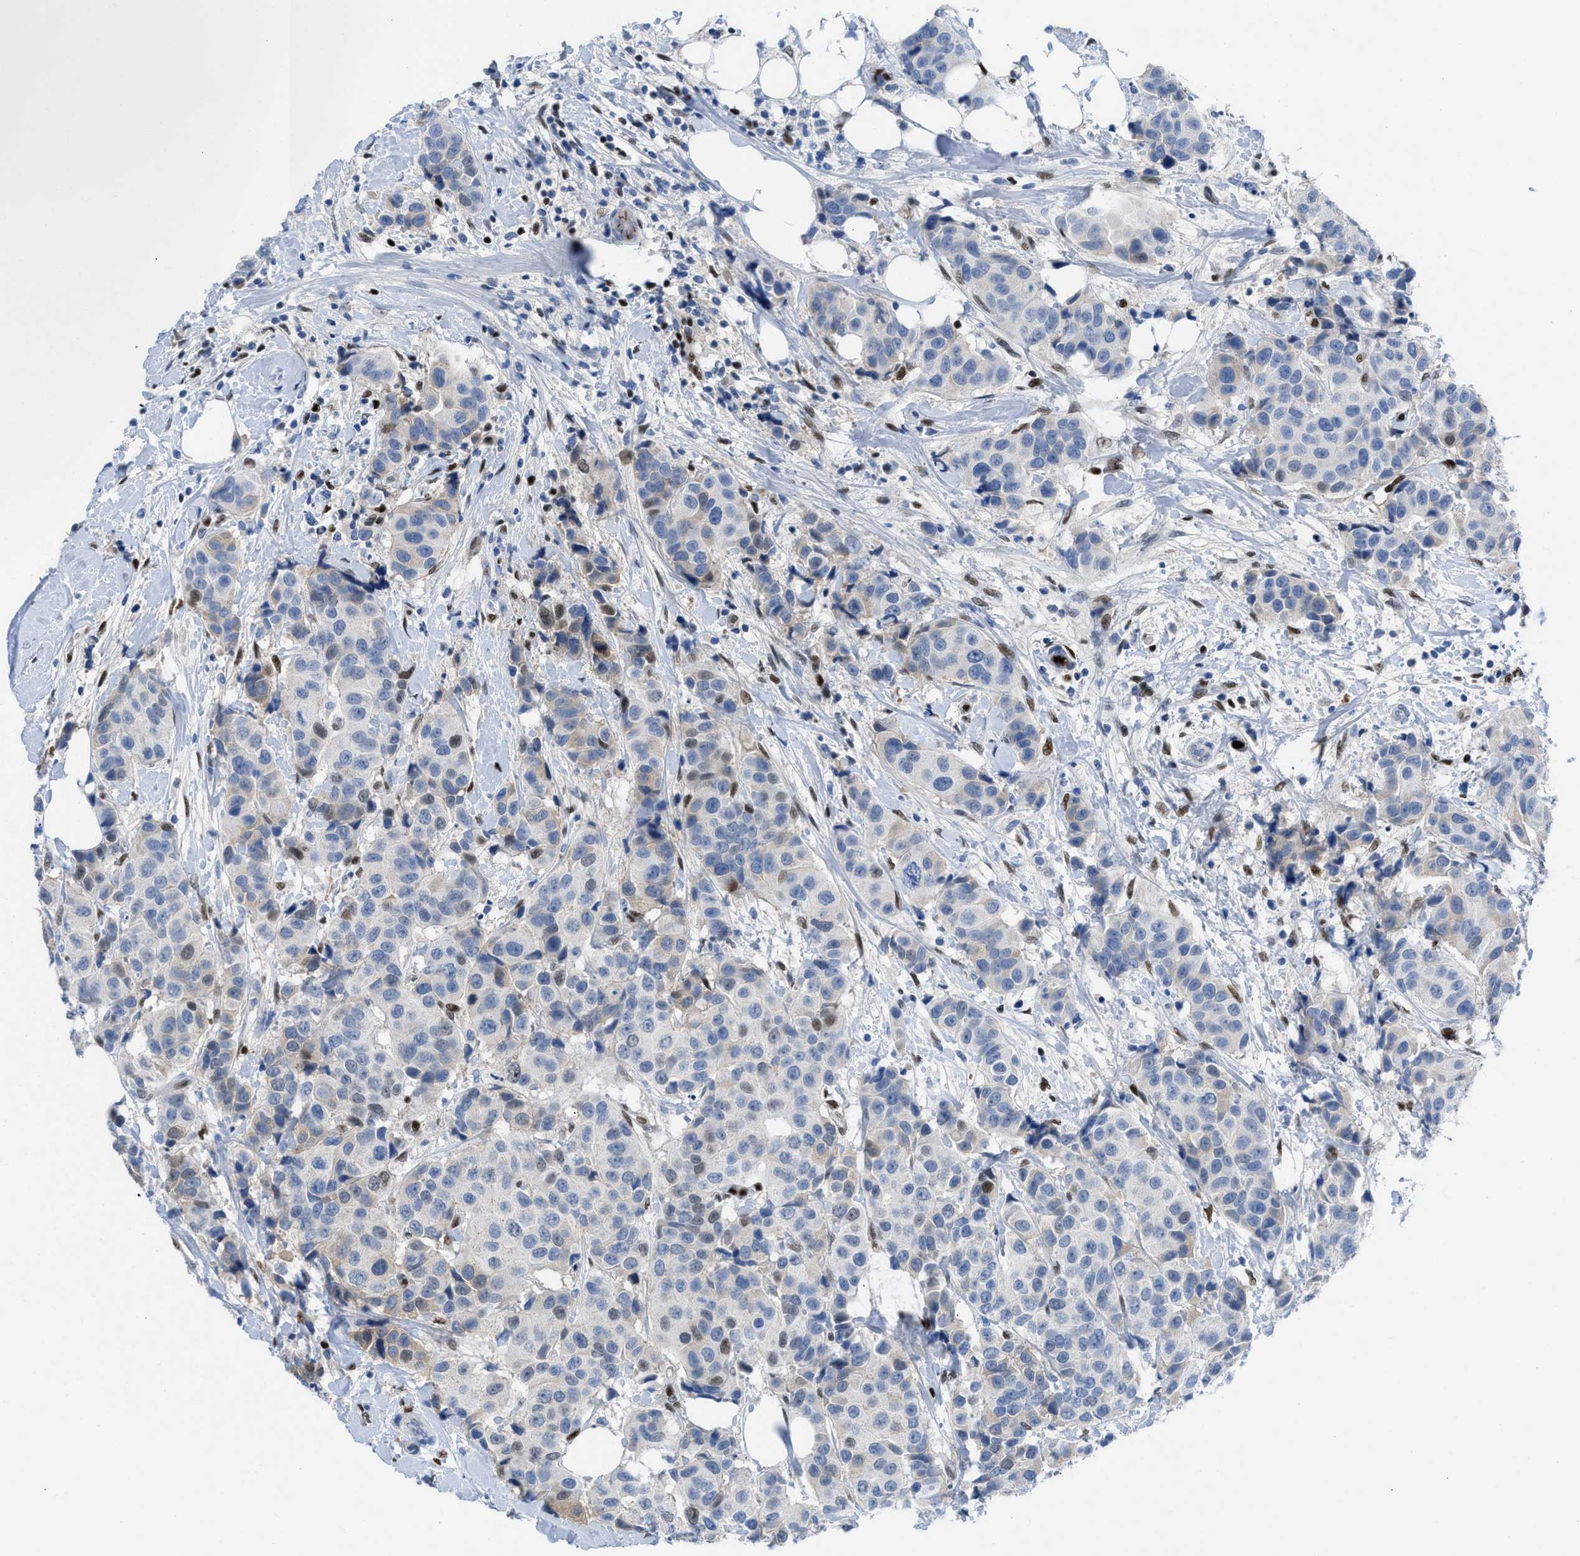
{"staining": {"intensity": "strong", "quantity": "<25%", "location": "cytoplasmic/membranous"}, "tissue": "breast cancer", "cell_type": "Tumor cells", "image_type": "cancer", "snomed": [{"axis": "morphology", "description": "Normal tissue, NOS"}, {"axis": "morphology", "description": "Duct carcinoma"}, {"axis": "topography", "description": "Breast"}], "caption": "Immunohistochemical staining of human breast intraductal carcinoma shows medium levels of strong cytoplasmic/membranous protein expression in about <25% of tumor cells. The staining was performed using DAB (3,3'-diaminobenzidine) to visualize the protein expression in brown, while the nuclei were stained in blue with hematoxylin (Magnification: 20x).", "gene": "LEF1", "patient": {"sex": "female", "age": 39}}